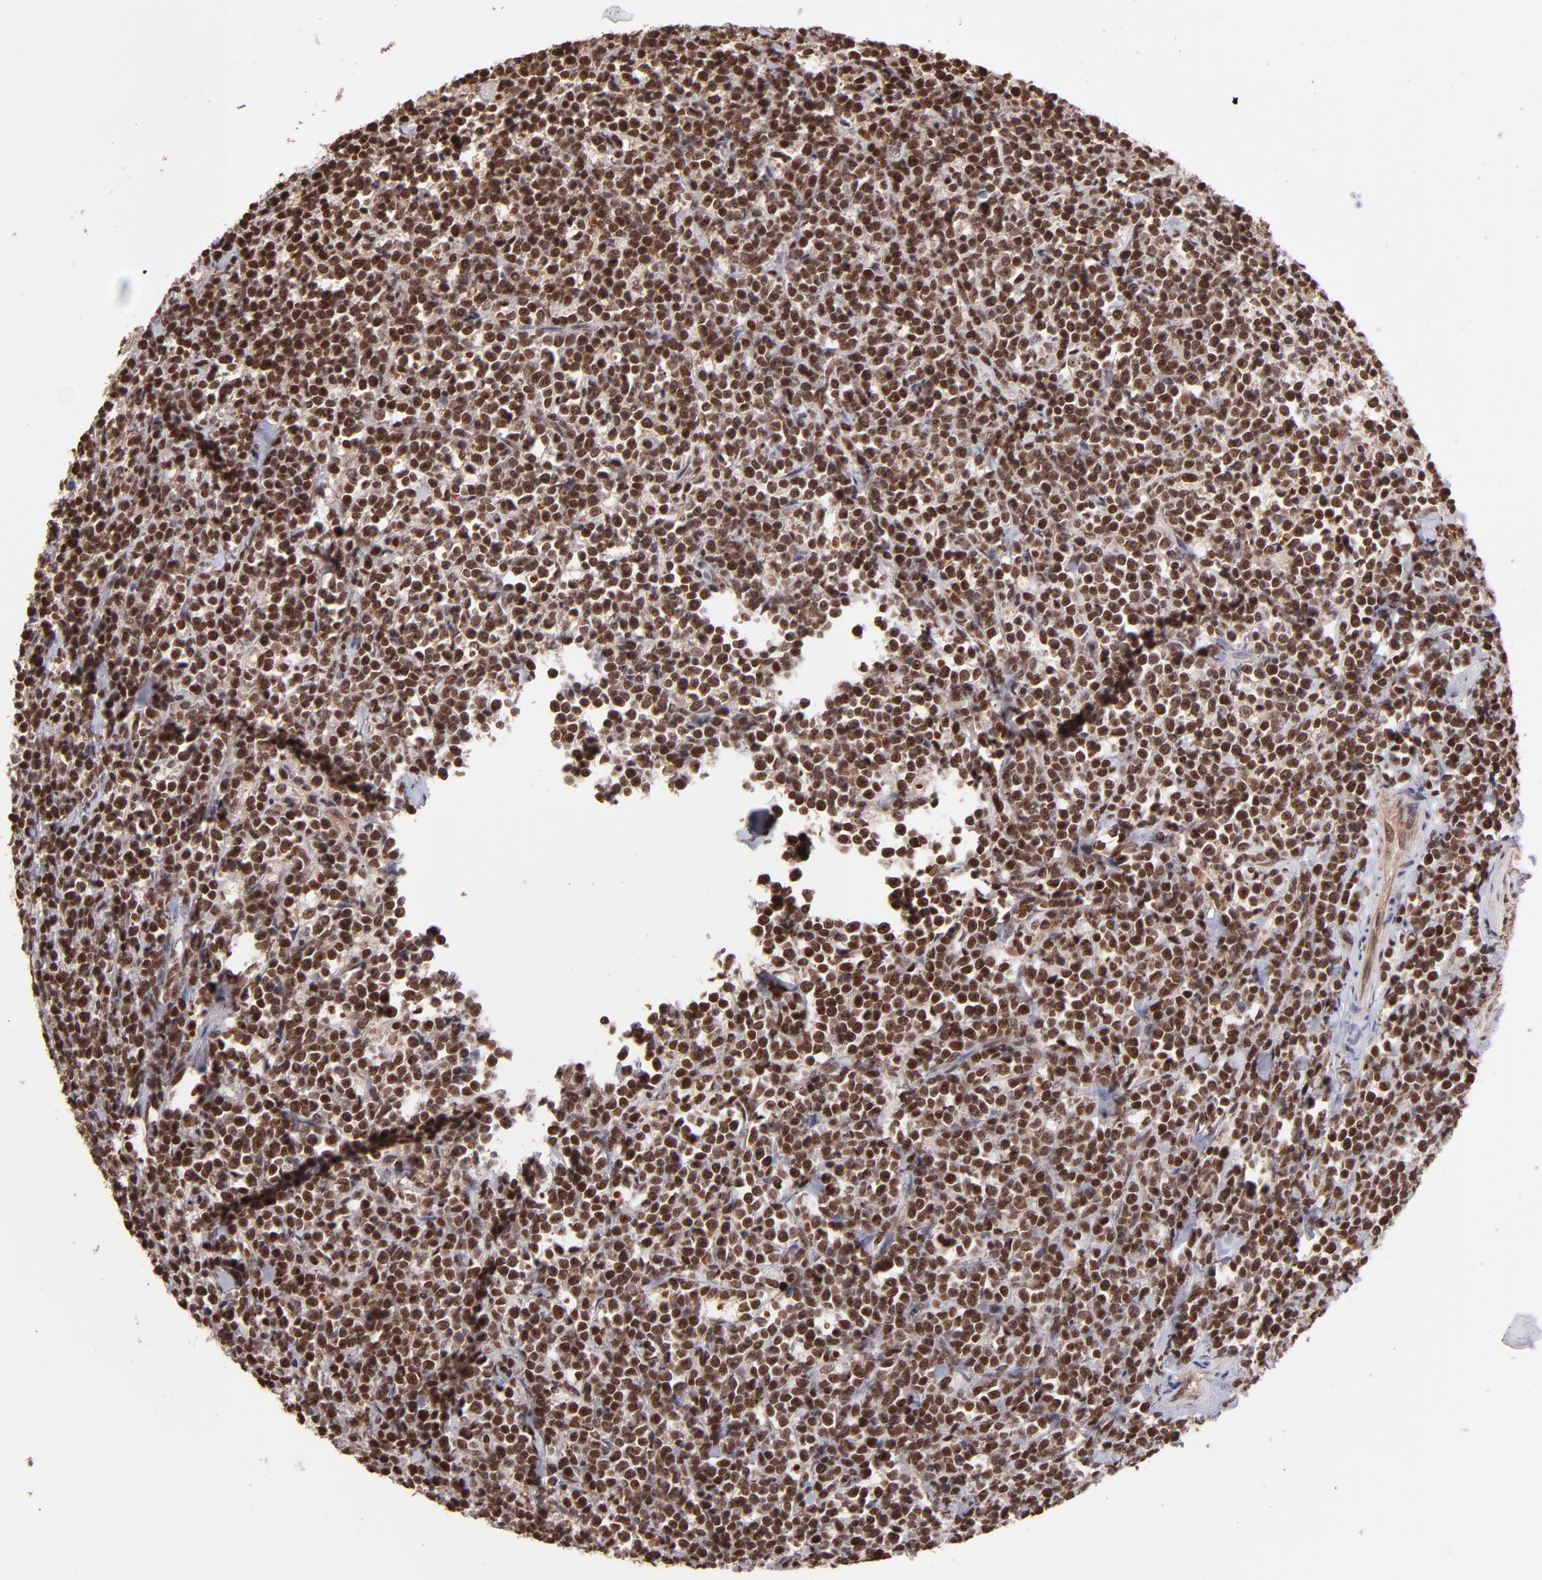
{"staining": {"intensity": "strong", "quantity": ">75%", "location": "nuclear"}, "tissue": "lymphoma", "cell_type": "Tumor cells", "image_type": "cancer", "snomed": [{"axis": "morphology", "description": "Malignant lymphoma, non-Hodgkin's type, High grade"}, {"axis": "topography", "description": "Small intestine"}, {"axis": "topography", "description": "Colon"}], "caption": "Protein staining exhibits strong nuclear positivity in approximately >75% of tumor cells in malignant lymphoma, non-Hodgkin's type (high-grade).", "gene": "TERF2", "patient": {"sex": "male", "age": 8}}